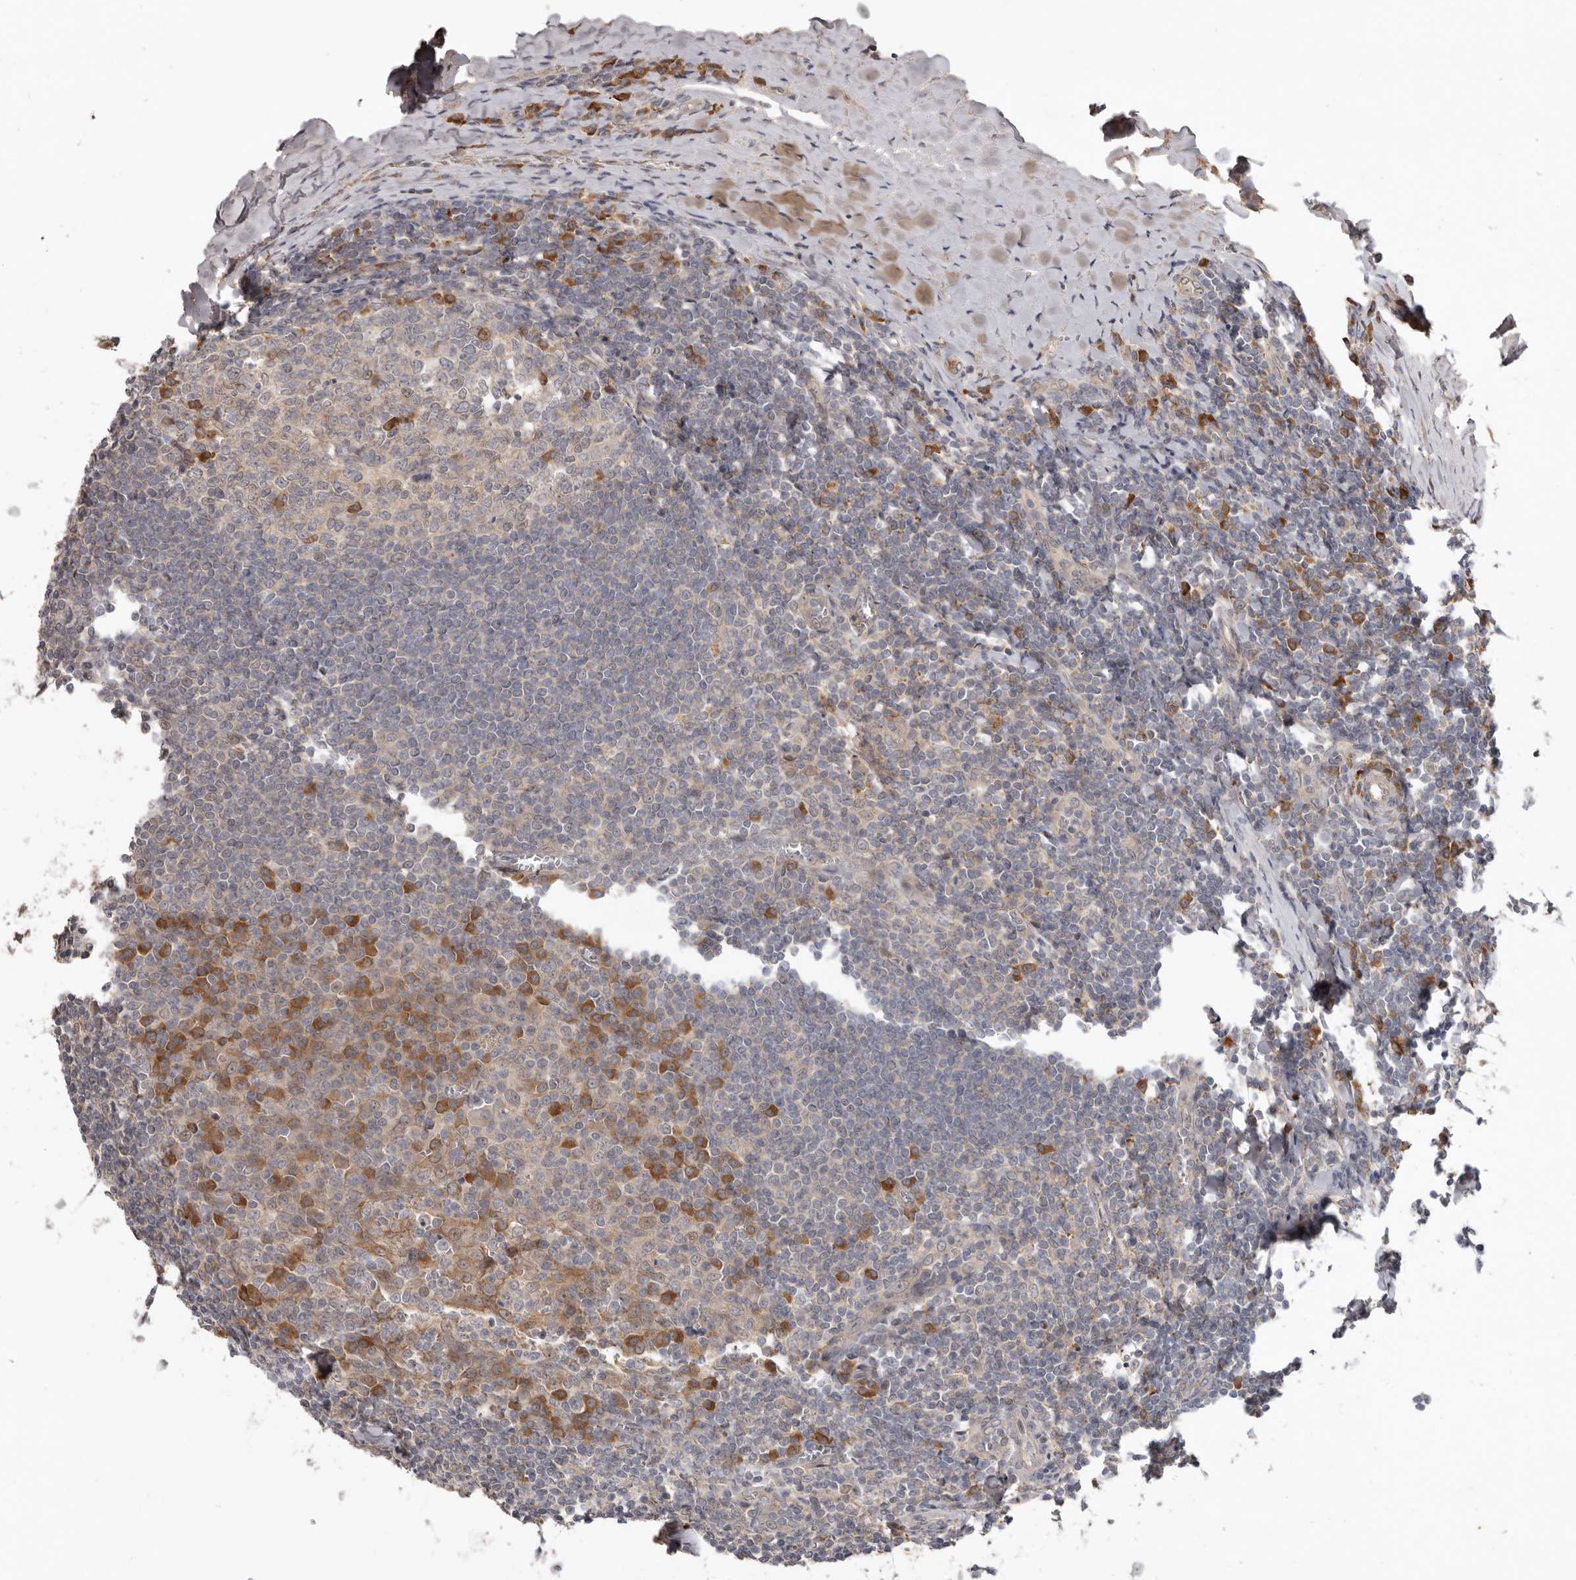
{"staining": {"intensity": "moderate", "quantity": "<25%", "location": "cytoplasmic/membranous"}, "tissue": "tonsil", "cell_type": "Germinal center cells", "image_type": "normal", "snomed": [{"axis": "morphology", "description": "Normal tissue, NOS"}, {"axis": "topography", "description": "Tonsil"}], "caption": "The image demonstrates a brown stain indicating the presence of a protein in the cytoplasmic/membranous of germinal center cells in tonsil.", "gene": "NMUR1", "patient": {"sex": "male", "age": 27}}